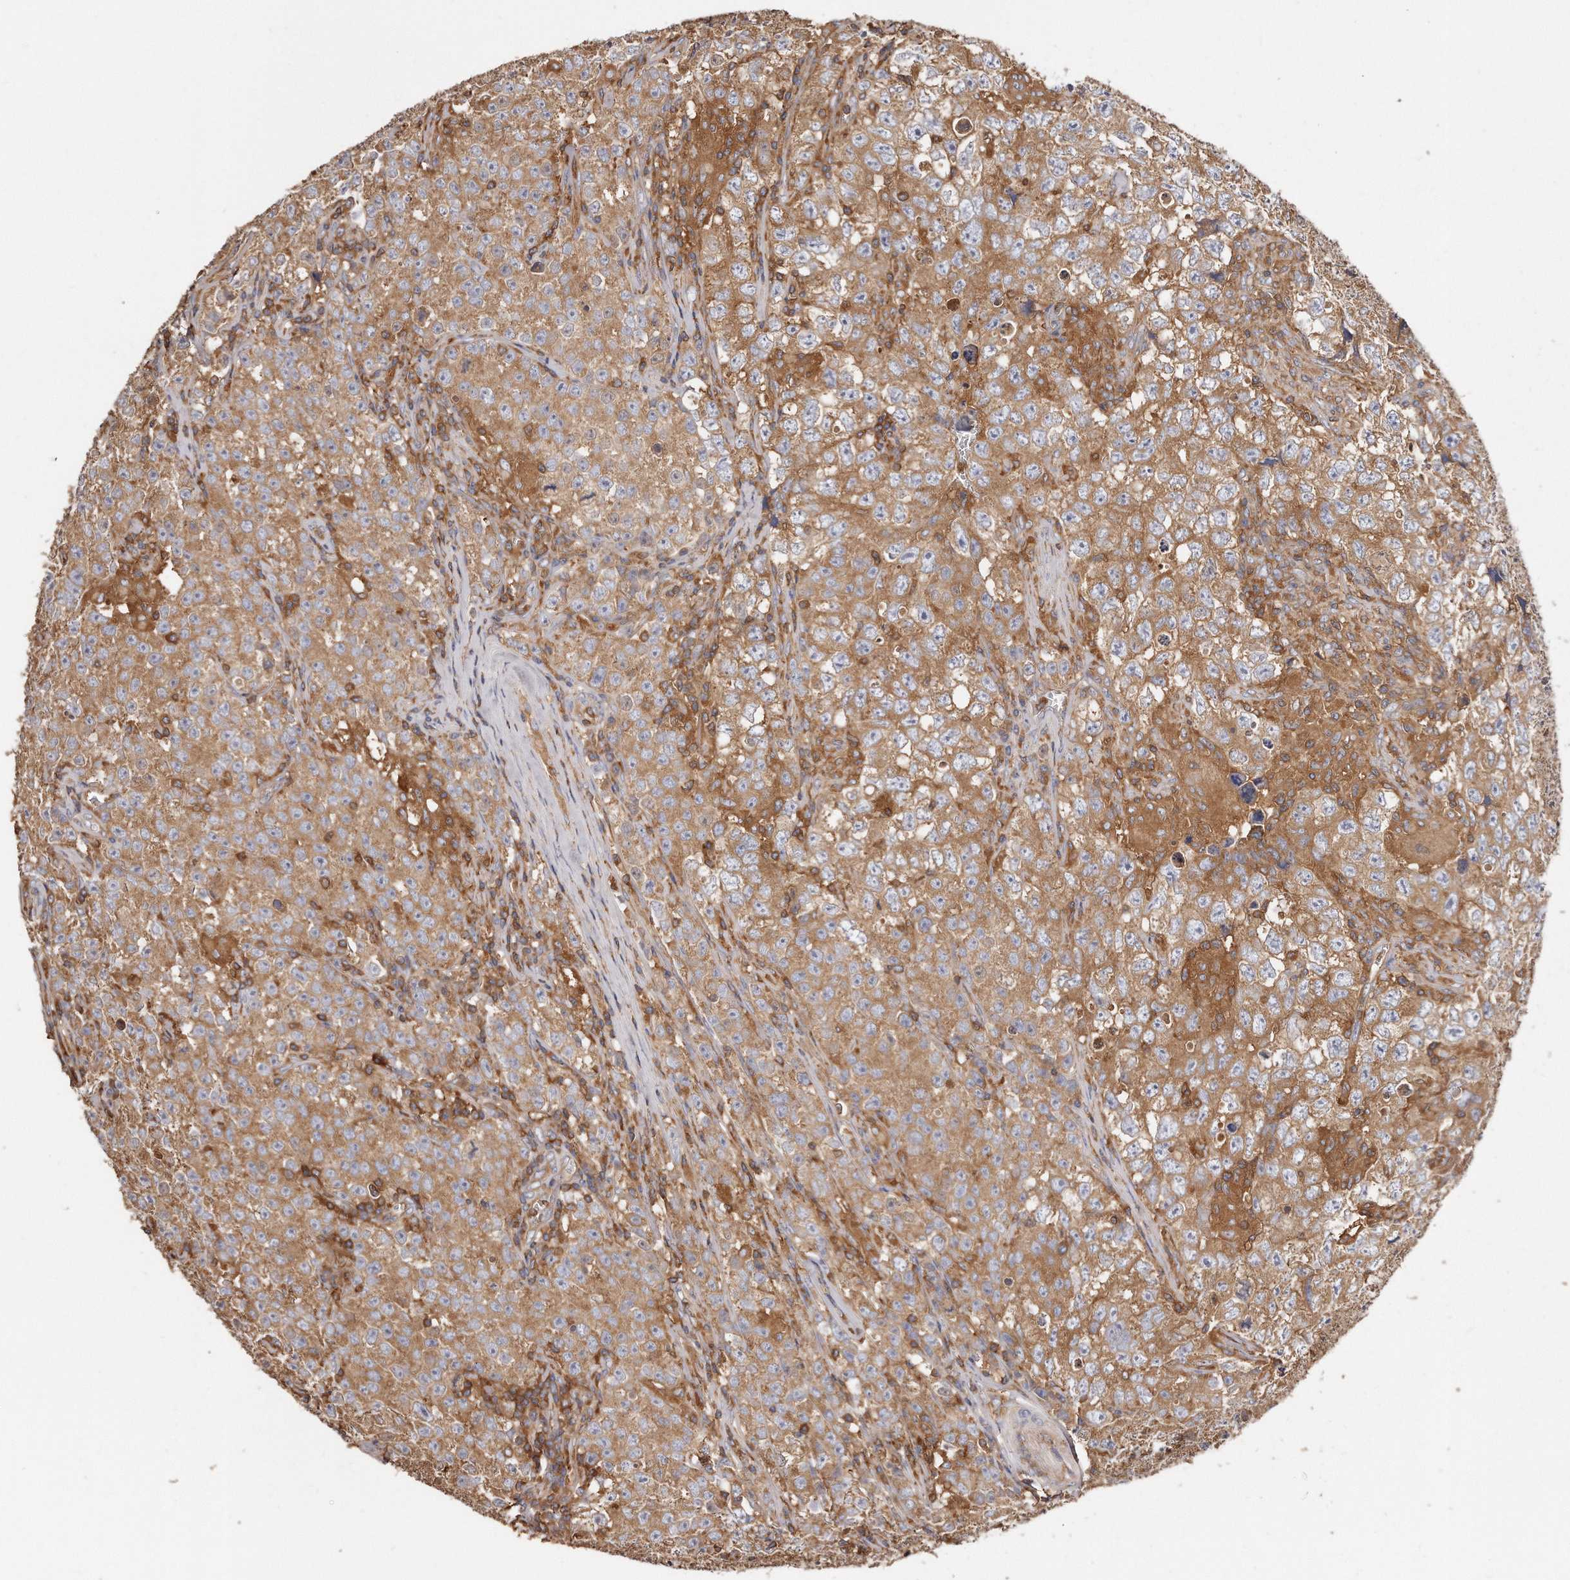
{"staining": {"intensity": "moderate", "quantity": ">75%", "location": "cytoplasmic/membranous"}, "tissue": "testis cancer", "cell_type": "Tumor cells", "image_type": "cancer", "snomed": [{"axis": "morphology", "description": "Seminoma, NOS"}, {"axis": "morphology", "description": "Carcinoma, Embryonal, NOS"}, {"axis": "topography", "description": "Testis"}], "caption": "Testis cancer stained for a protein displays moderate cytoplasmic/membranous positivity in tumor cells.", "gene": "CAP1", "patient": {"sex": "male", "age": 43}}